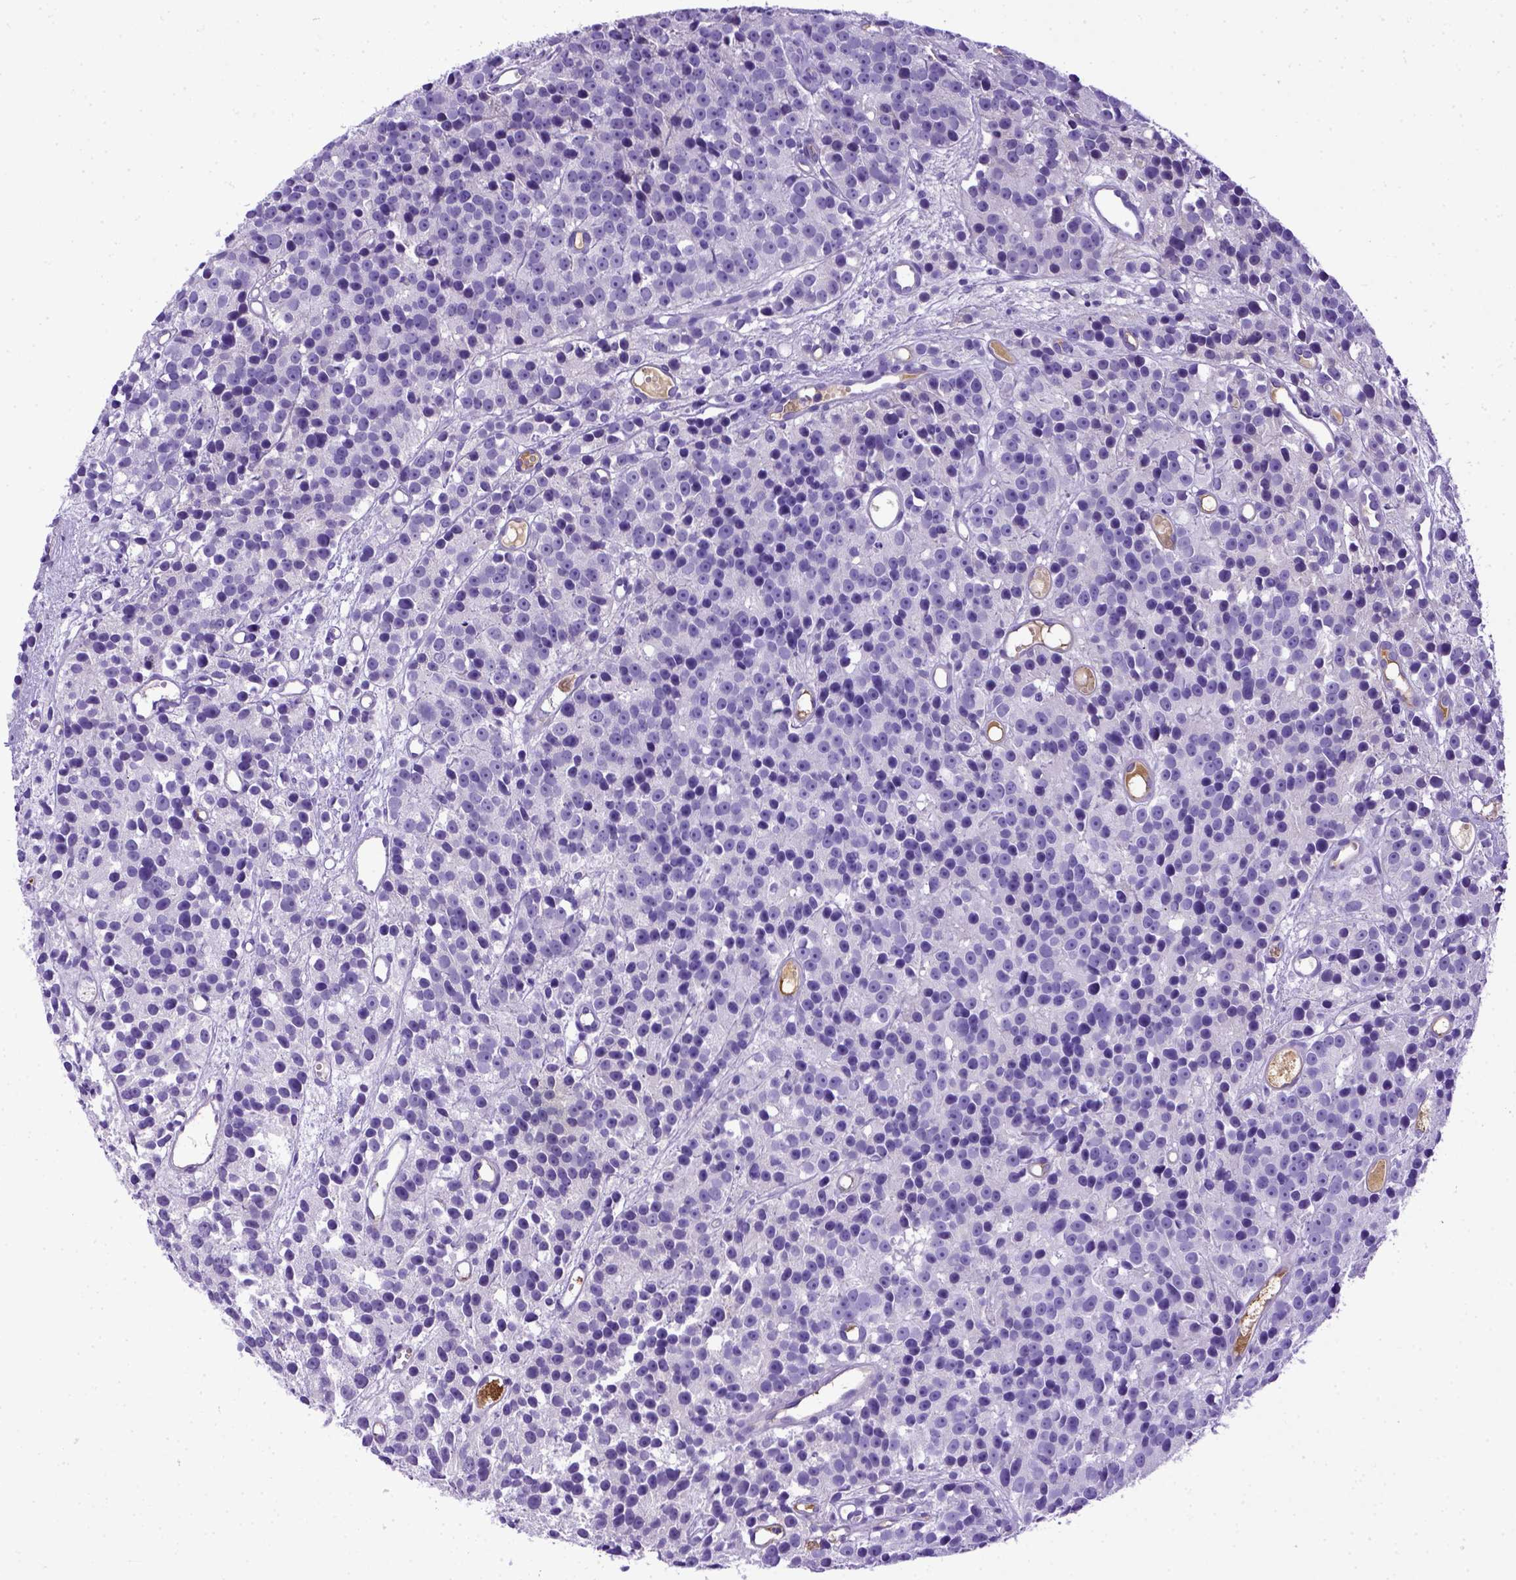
{"staining": {"intensity": "negative", "quantity": "none", "location": "none"}, "tissue": "prostate cancer", "cell_type": "Tumor cells", "image_type": "cancer", "snomed": [{"axis": "morphology", "description": "Adenocarcinoma, High grade"}, {"axis": "topography", "description": "Prostate"}], "caption": "Immunohistochemistry (IHC) of human prostate adenocarcinoma (high-grade) exhibits no positivity in tumor cells.", "gene": "ITIH4", "patient": {"sex": "male", "age": 77}}